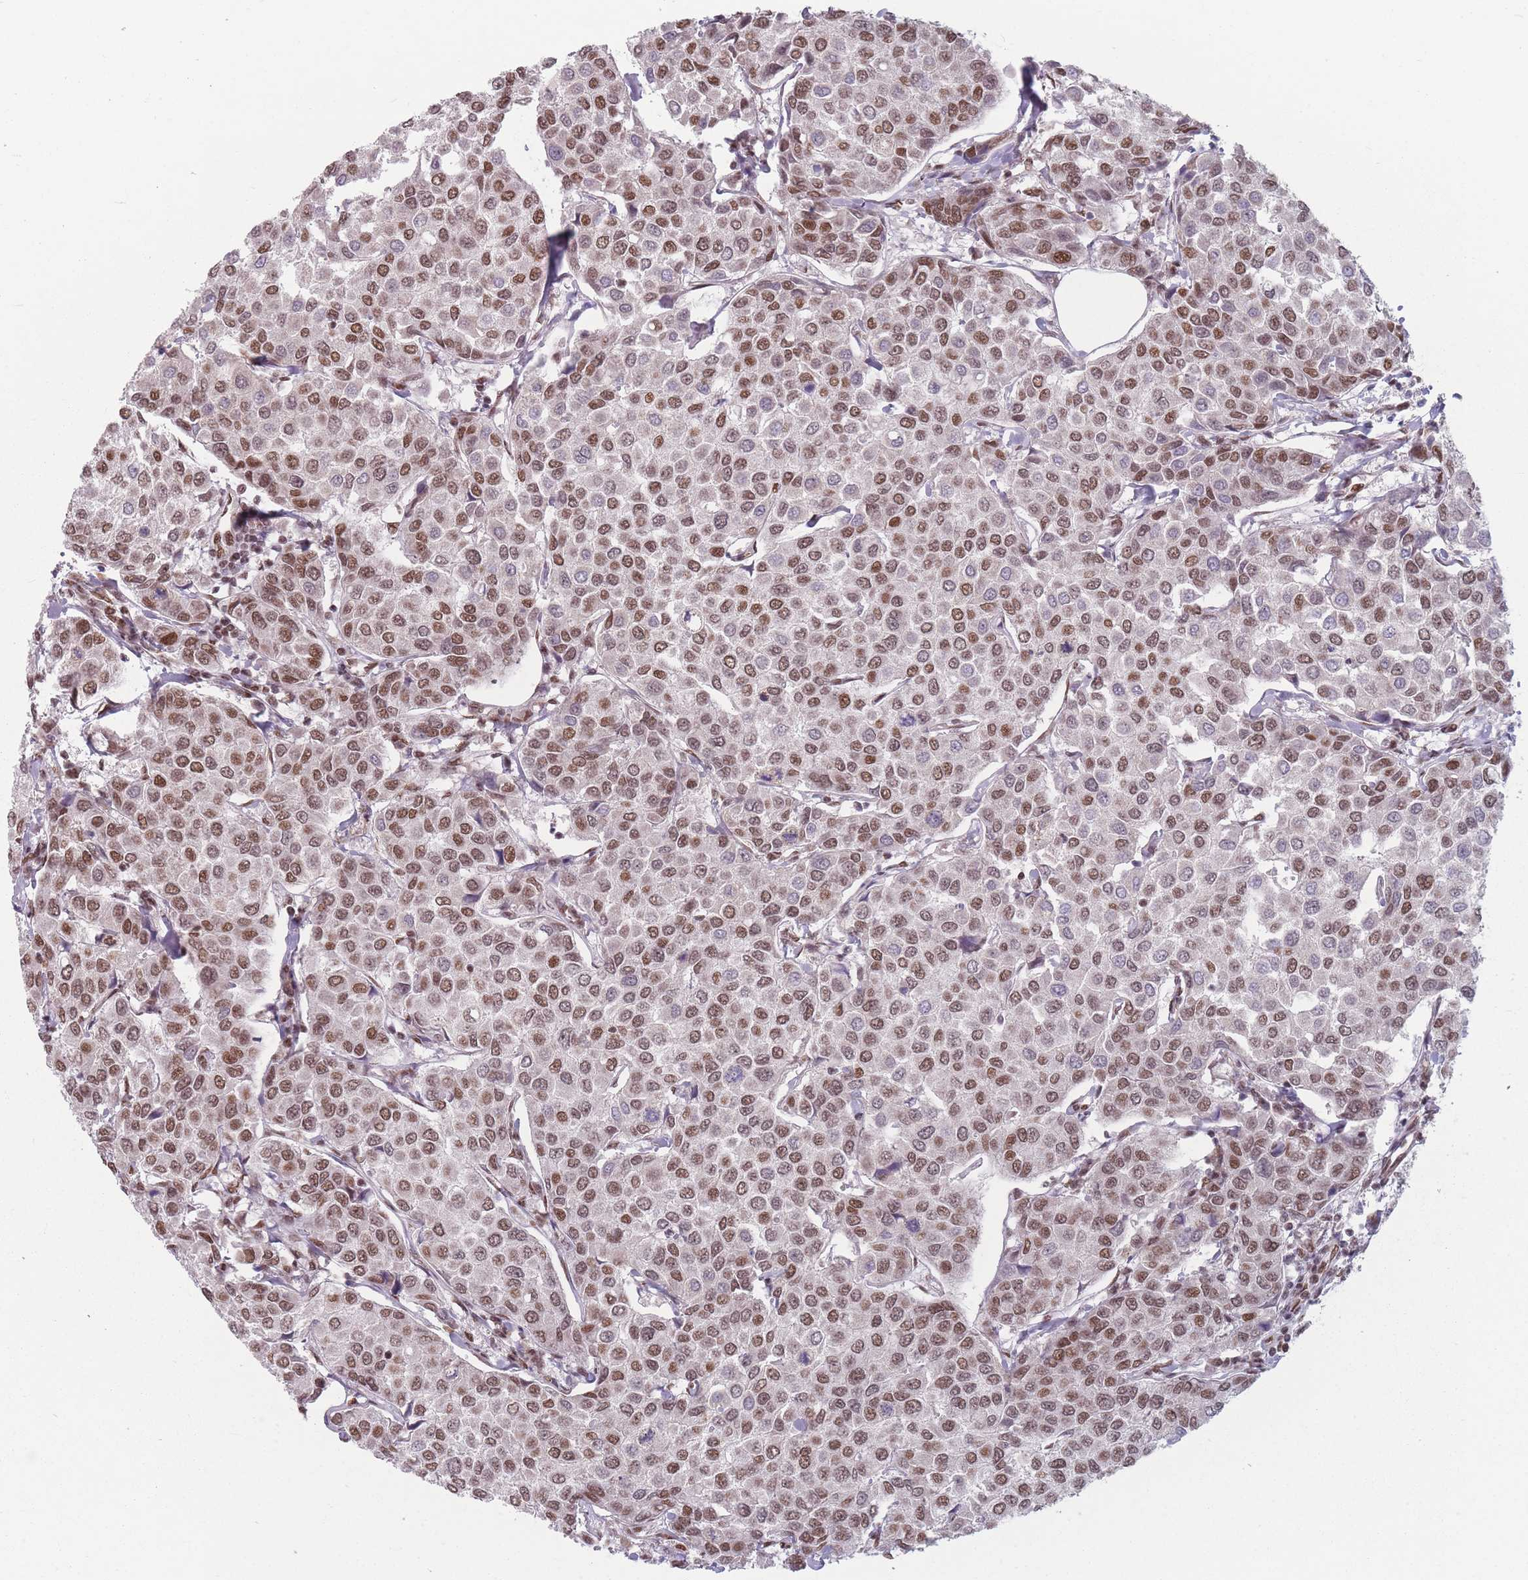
{"staining": {"intensity": "moderate", "quantity": ">75%", "location": "nuclear"}, "tissue": "breast cancer", "cell_type": "Tumor cells", "image_type": "cancer", "snomed": [{"axis": "morphology", "description": "Duct carcinoma"}, {"axis": "topography", "description": "Breast"}], "caption": "Protein staining demonstrates moderate nuclear positivity in approximately >75% of tumor cells in breast invasive ductal carcinoma.", "gene": "SH3BGRL2", "patient": {"sex": "female", "age": 55}}